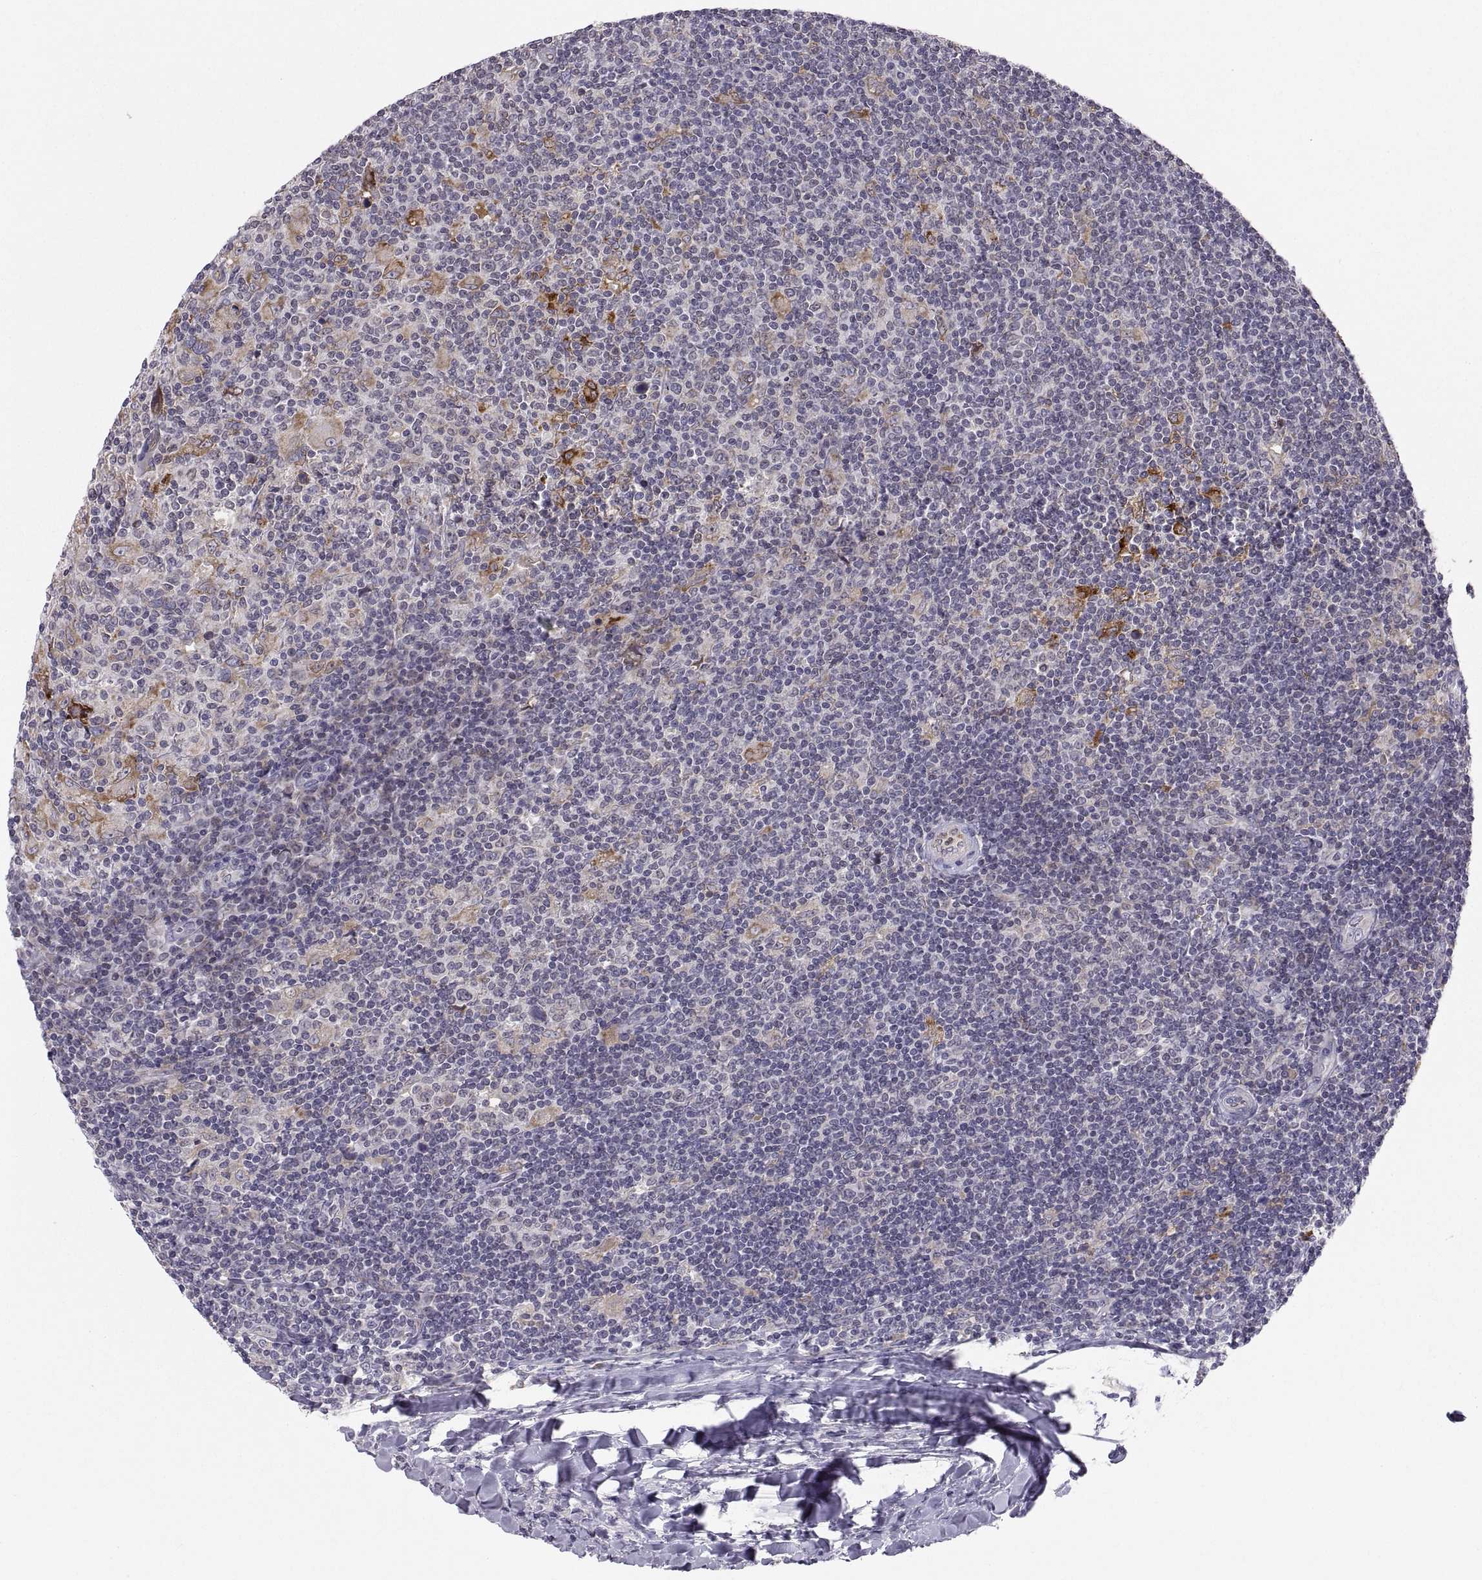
{"staining": {"intensity": "moderate", "quantity": "25%-75%", "location": "cytoplasmic/membranous"}, "tissue": "lymphoma", "cell_type": "Tumor cells", "image_type": "cancer", "snomed": [{"axis": "morphology", "description": "Hodgkin's disease, NOS"}, {"axis": "topography", "description": "Lymph node"}], "caption": "This is an image of immunohistochemistry staining of lymphoma, which shows moderate positivity in the cytoplasmic/membranous of tumor cells.", "gene": "ERO1A", "patient": {"sex": "male", "age": 40}}